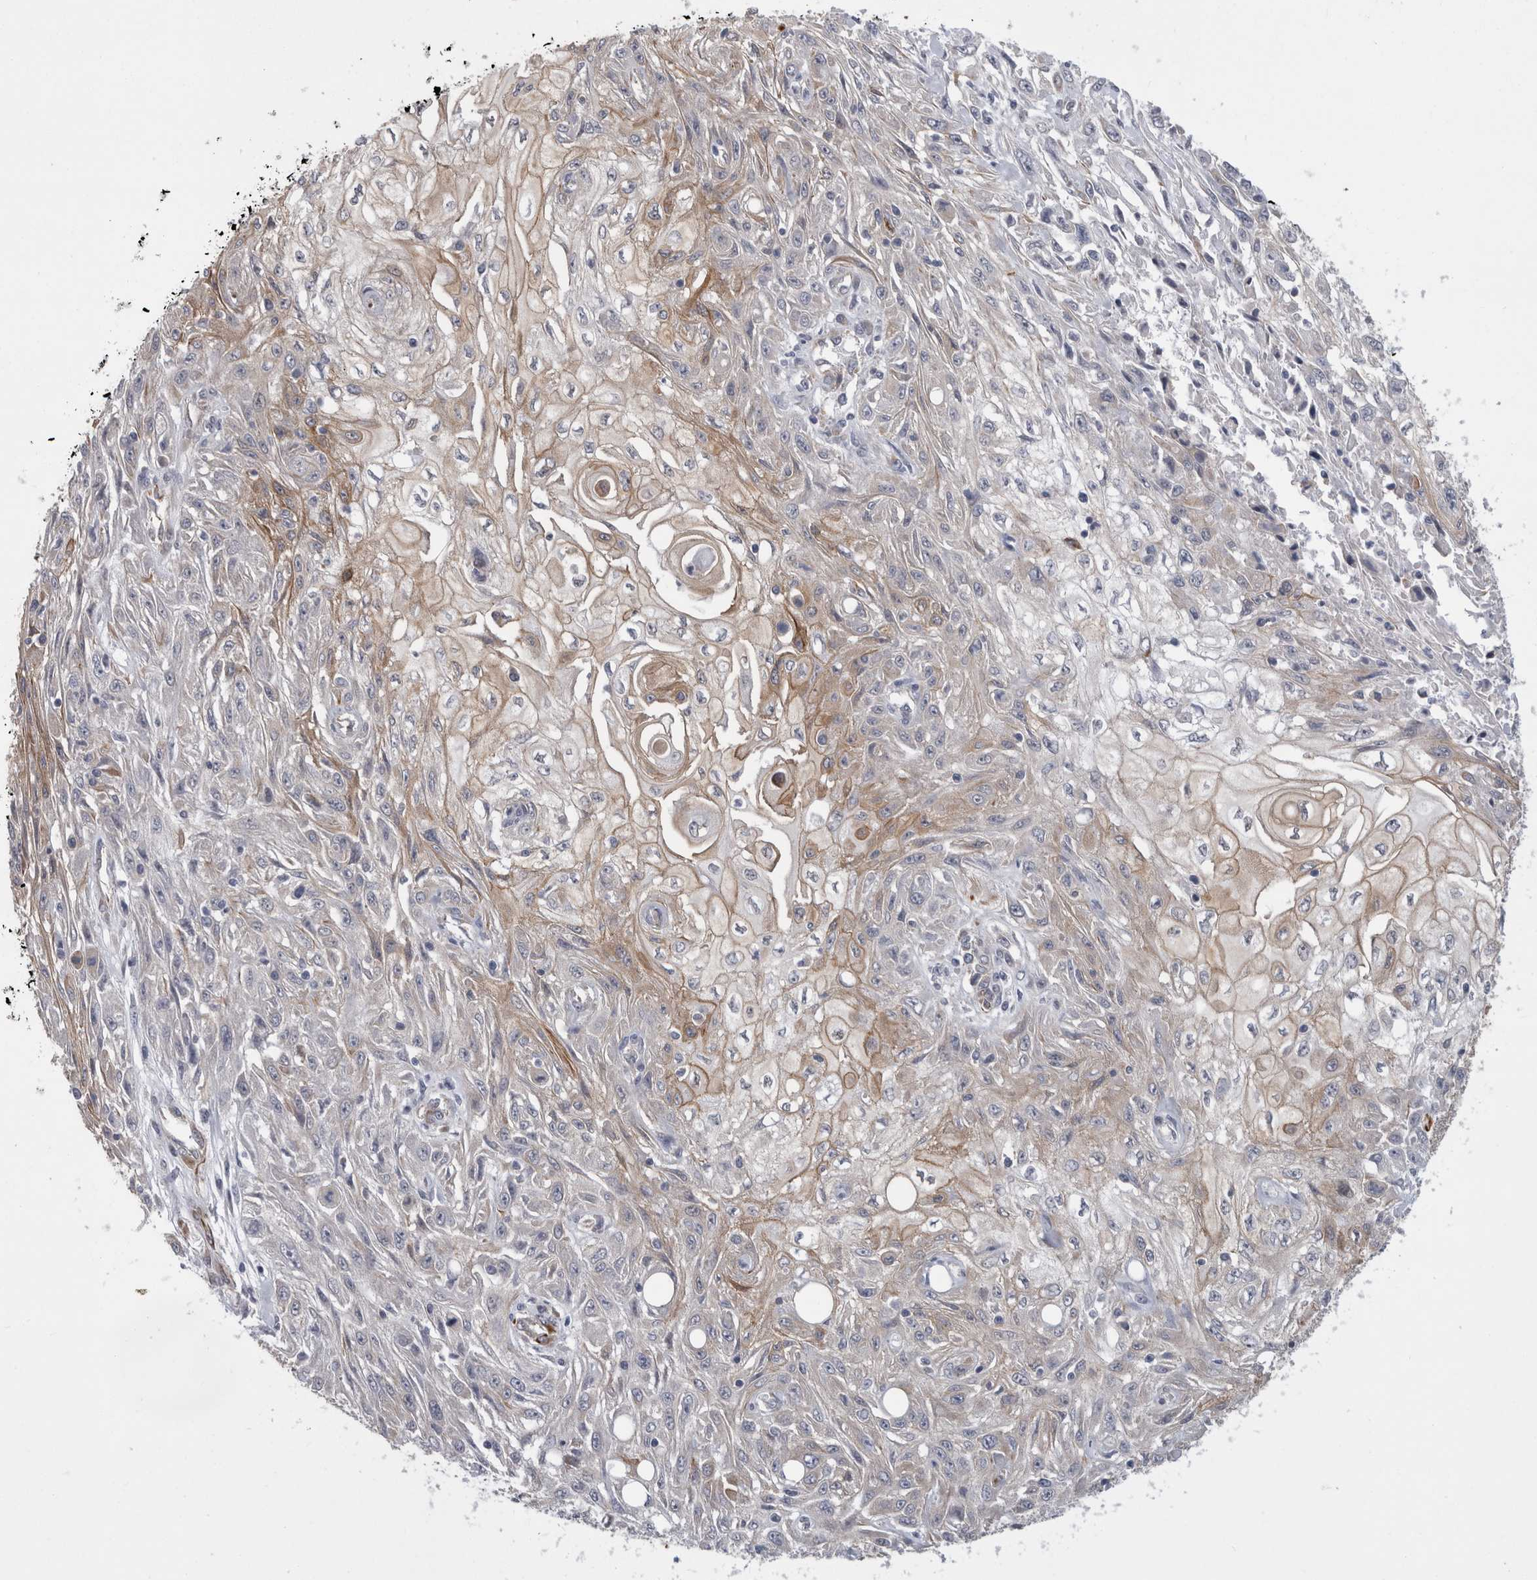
{"staining": {"intensity": "moderate", "quantity": "25%-75%", "location": "cytoplasmic/membranous"}, "tissue": "skin cancer", "cell_type": "Tumor cells", "image_type": "cancer", "snomed": [{"axis": "morphology", "description": "Squamous cell carcinoma, NOS"}, {"axis": "morphology", "description": "Squamous cell carcinoma, metastatic, NOS"}, {"axis": "topography", "description": "Skin"}, {"axis": "topography", "description": "Lymph node"}], "caption": "Skin cancer (metastatic squamous cell carcinoma) tissue exhibits moderate cytoplasmic/membranous staining in approximately 25%-75% of tumor cells, visualized by immunohistochemistry.", "gene": "FAM83H", "patient": {"sex": "male", "age": 75}}